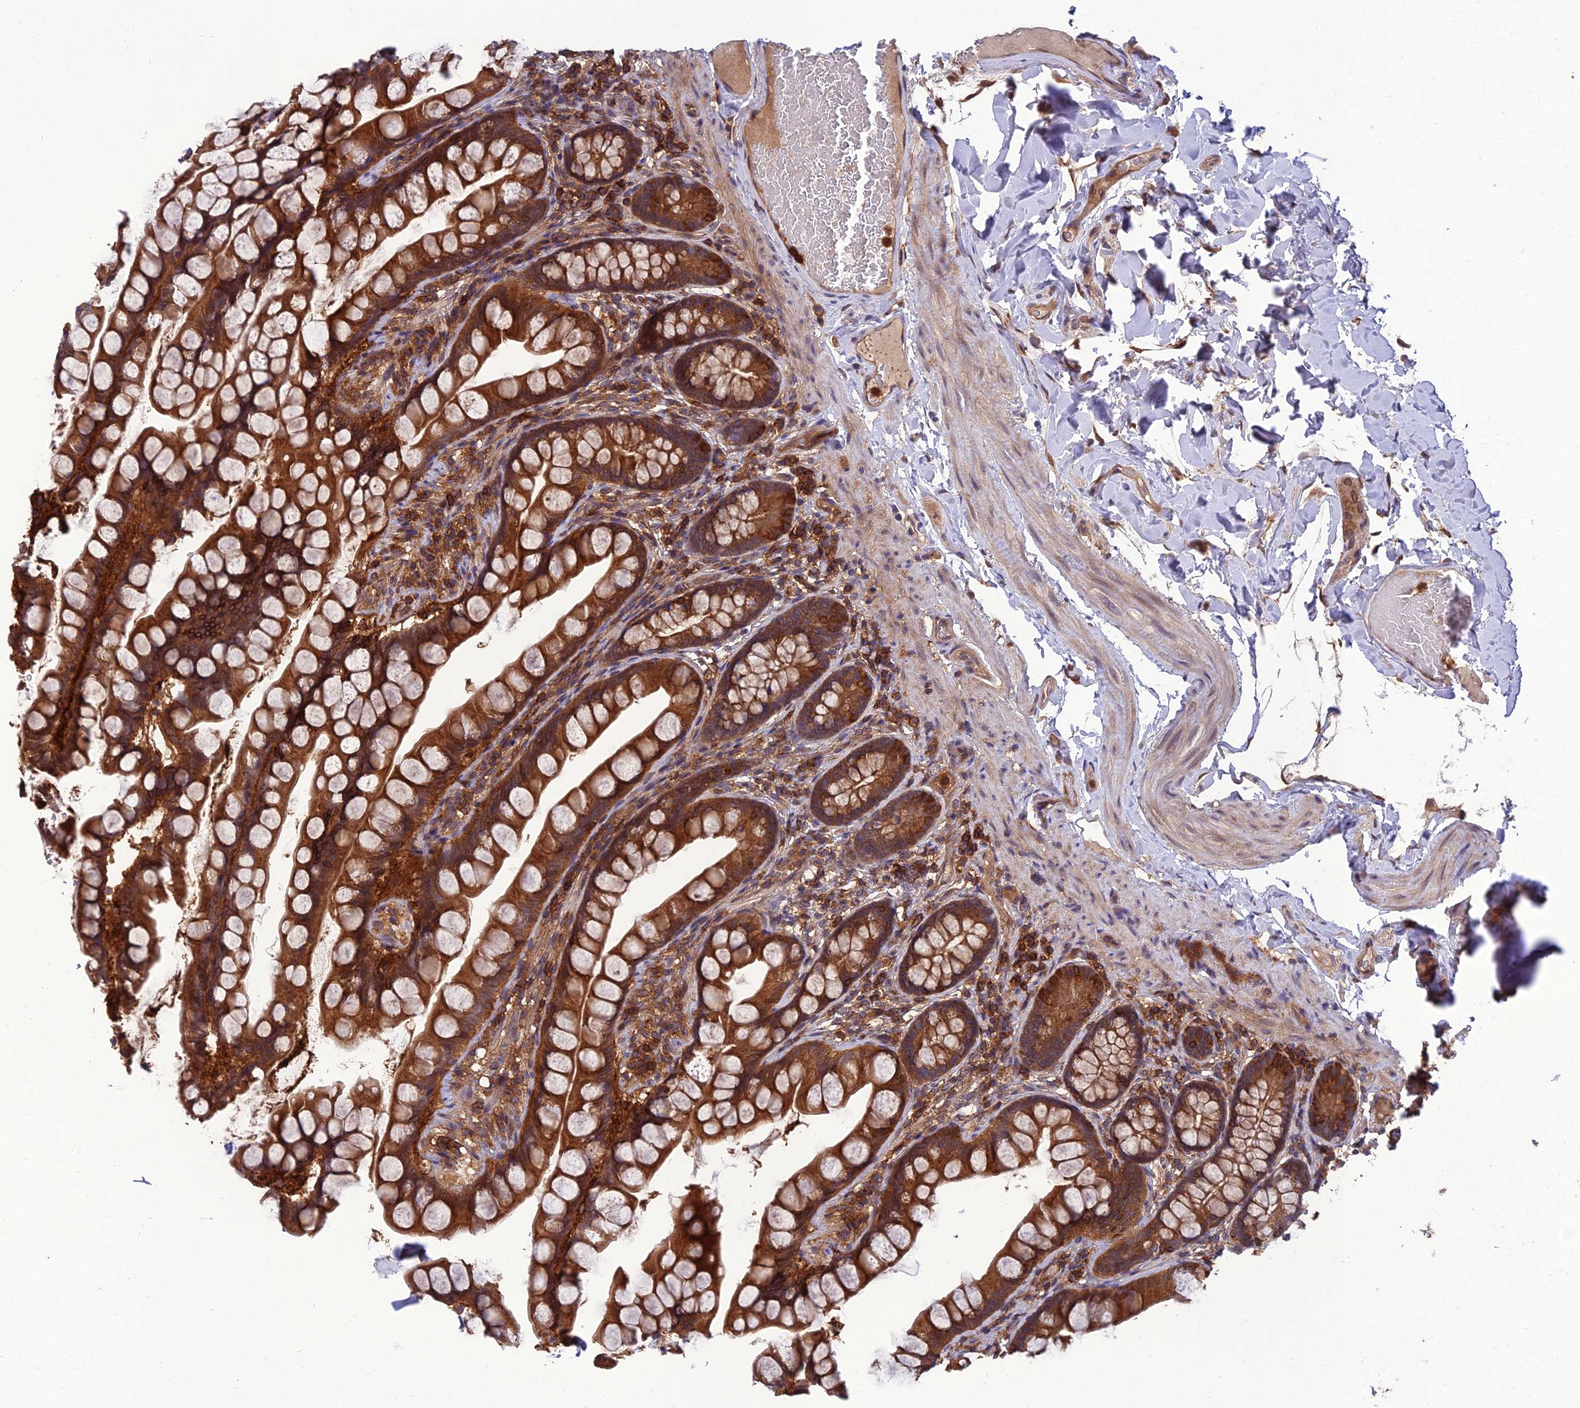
{"staining": {"intensity": "strong", "quantity": ">75%", "location": "cytoplasmic/membranous"}, "tissue": "small intestine", "cell_type": "Glandular cells", "image_type": "normal", "snomed": [{"axis": "morphology", "description": "Normal tissue, NOS"}, {"axis": "topography", "description": "Small intestine"}], "caption": "Protein staining of unremarkable small intestine displays strong cytoplasmic/membranous positivity in approximately >75% of glandular cells.", "gene": "UMAD1", "patient": {"sex": "male", "age": 70}}